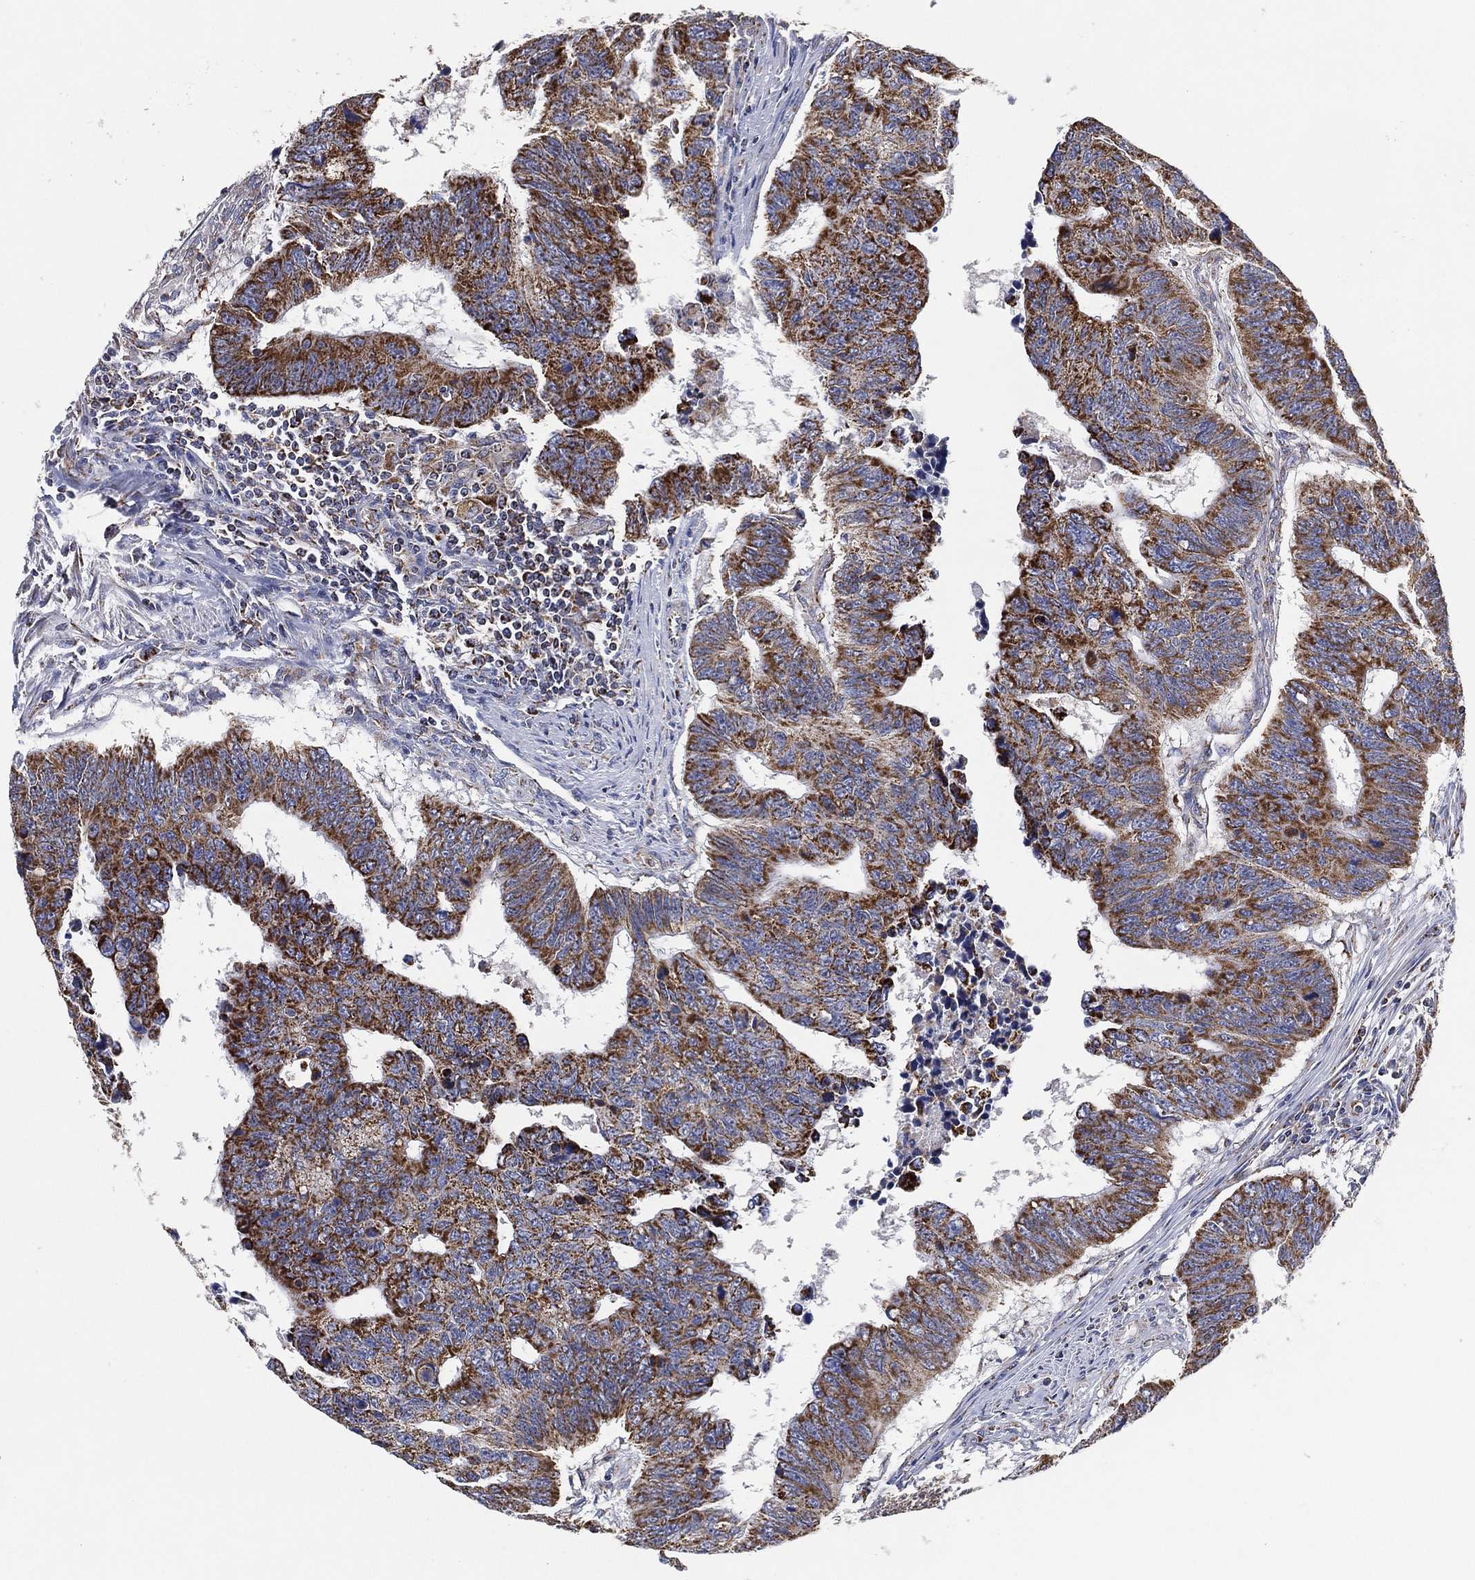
{"staining": {"intensity": "strong", "quantity": ">75%", "location": "cytoplasmic/membranous"}, "tissue": "colorectal cancer", "cell_type": "Tumor cells", "image_type": "cancer", "snomed": [{"axis": "morphology", "description": "Adenocarcinoma, NOS"}, {"axis": "topography", "description": "Rectum"}], "caption": "Immunohistochemical staining of human colorectal cancer (adenocarcinoma) displays high levels of strong cytoplasmic/membranous expression in about >75% of tumor cells.", "gene": "GCAT", "patient": {"sex": "female", "age": 85}}